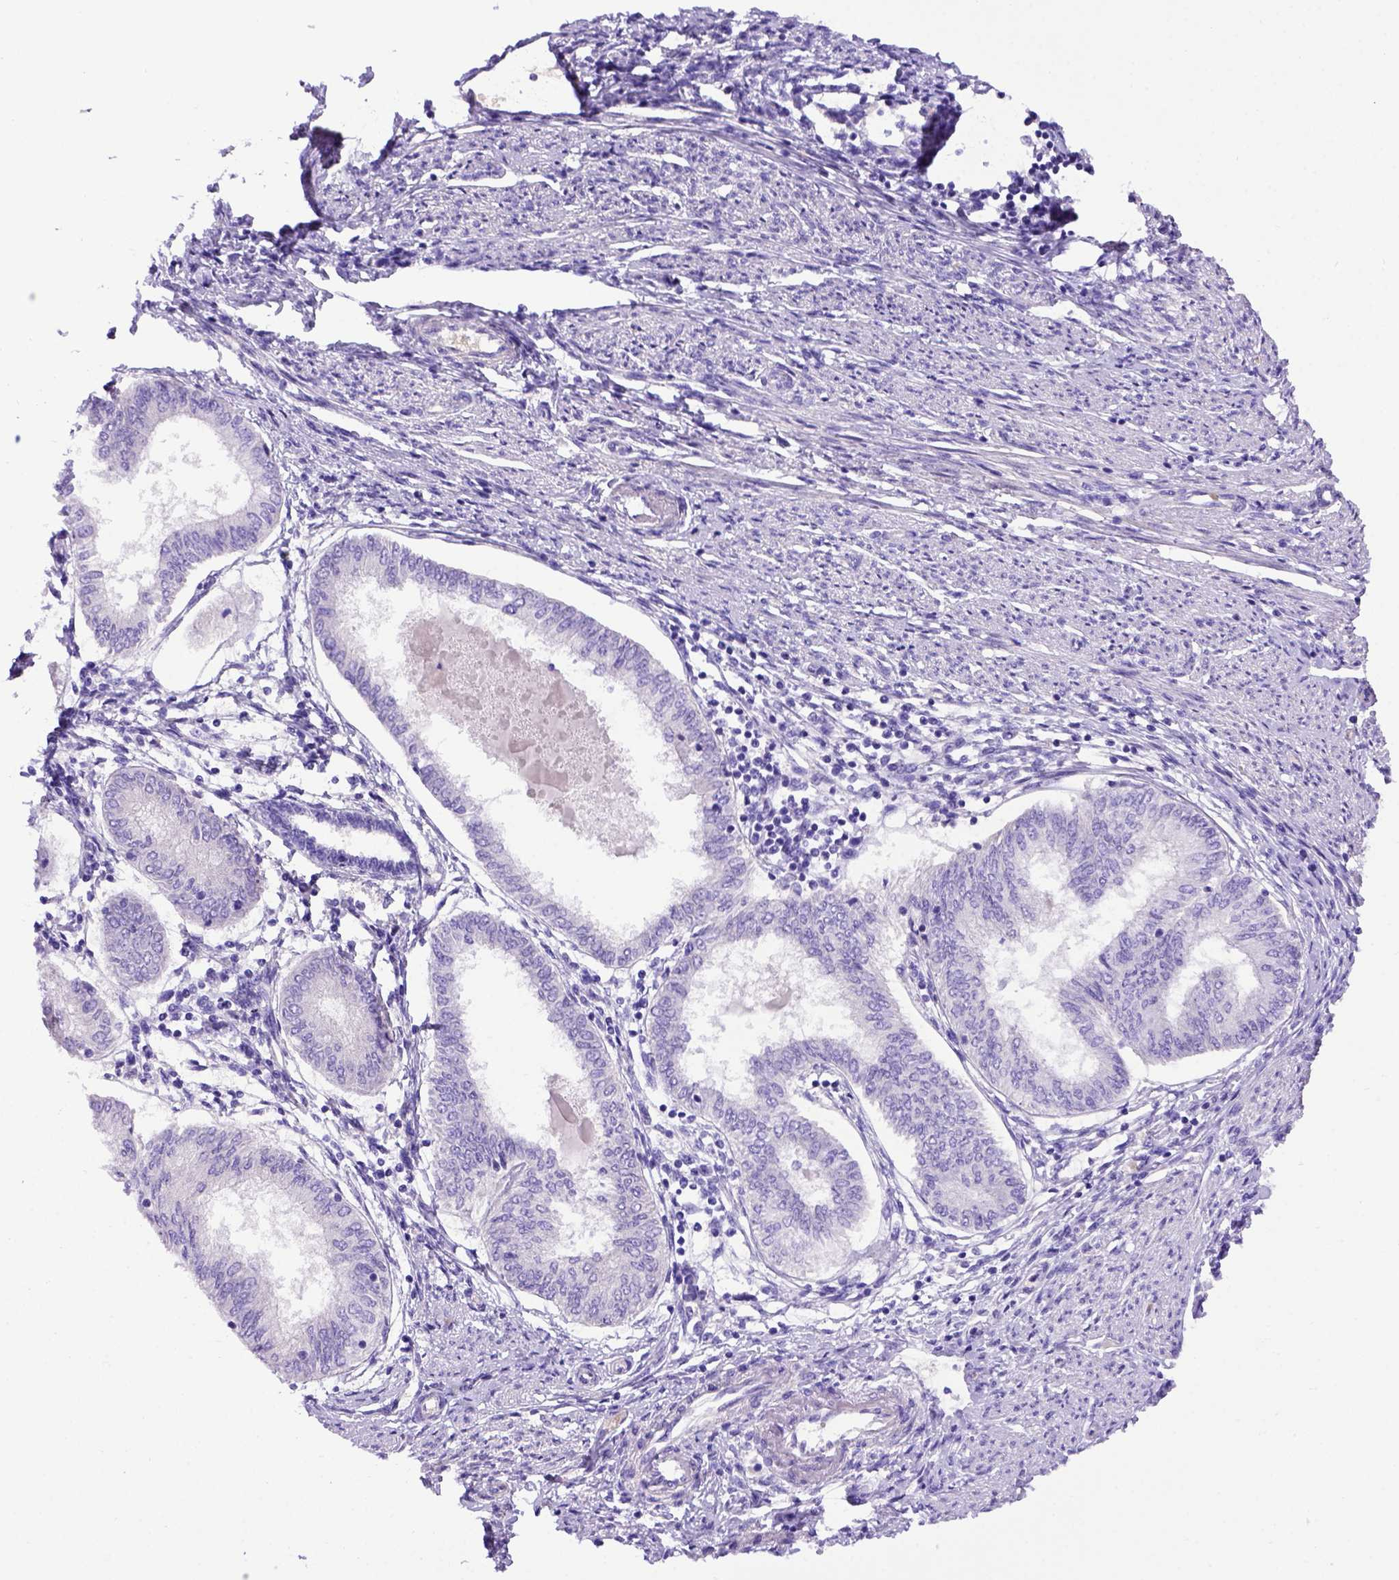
{"staining": {"intensity": "negative", "quantity": "none", "location": "none"}, "tissue": "endometrial cancer", "cell_type": "Tumor cells", "image_type": "cancer", "snomed": [{"axis": "morphology", "description": "Adenocarcinoma, NOS"}, {"axis": "topography", "description": "Endometrium"}], "caption": "IHC of endometrial cancer exhibits no staining in tumor cells.", "gene": "ADAM12", "patient": {"sex": "female", "age": 68}}